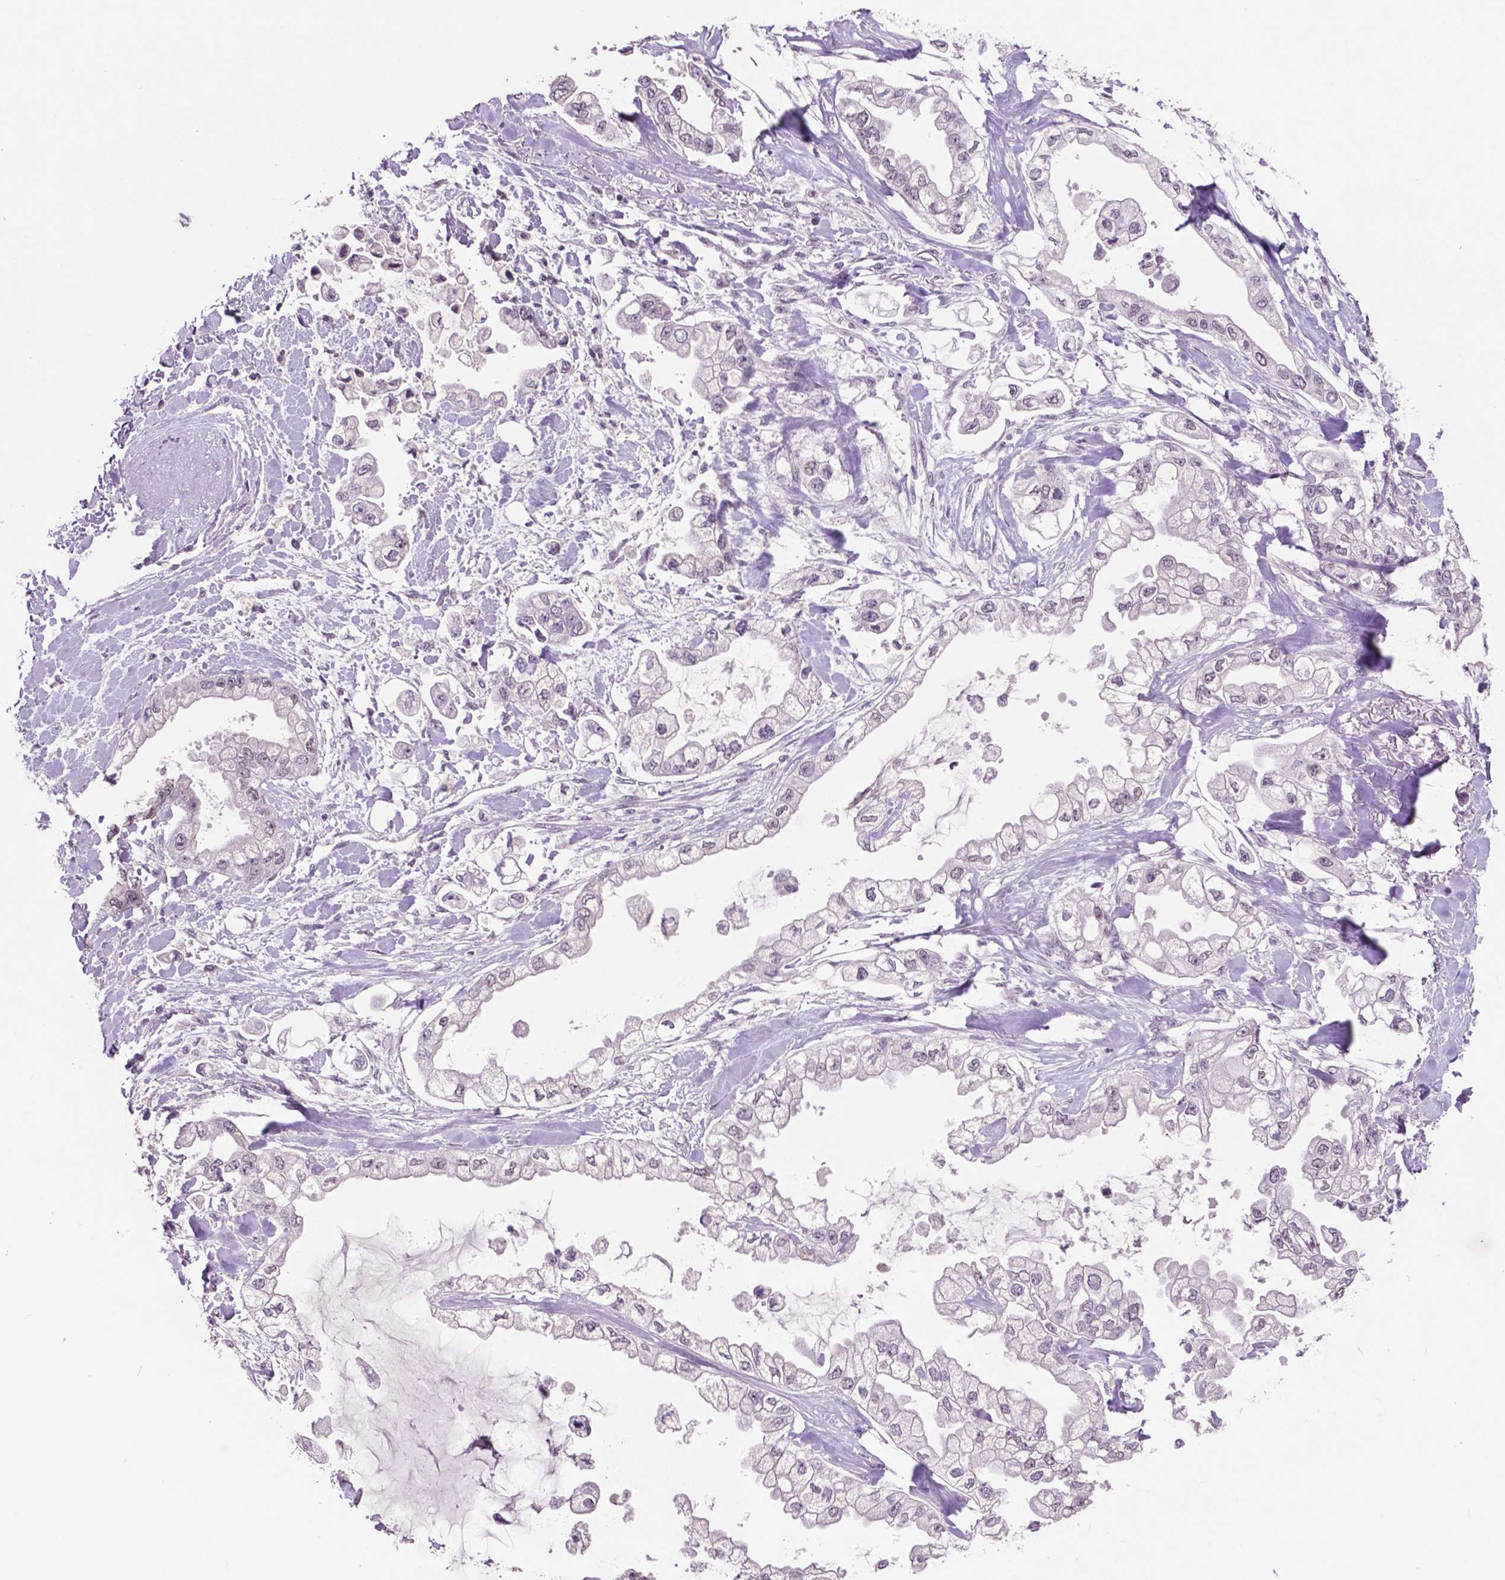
{"staining": {"intensity": "negative", "quantity": "none", "location": "none"}, "tissue": "stomach cancer", "cell_type": "Tumor cells", "image_type": "cancer", "snomed": [{"axis": "morphology", "description": "Adenocarcinoma, NOS"}, {"axis": "topography", "description": "Stomach"}], "caption": "Micrograph shows no significant protein staining in tumor cells of stomach cancer (adenocarcinoma).", "gene": "NCOR1", "patient": {"sex": "male", "age": 62}}